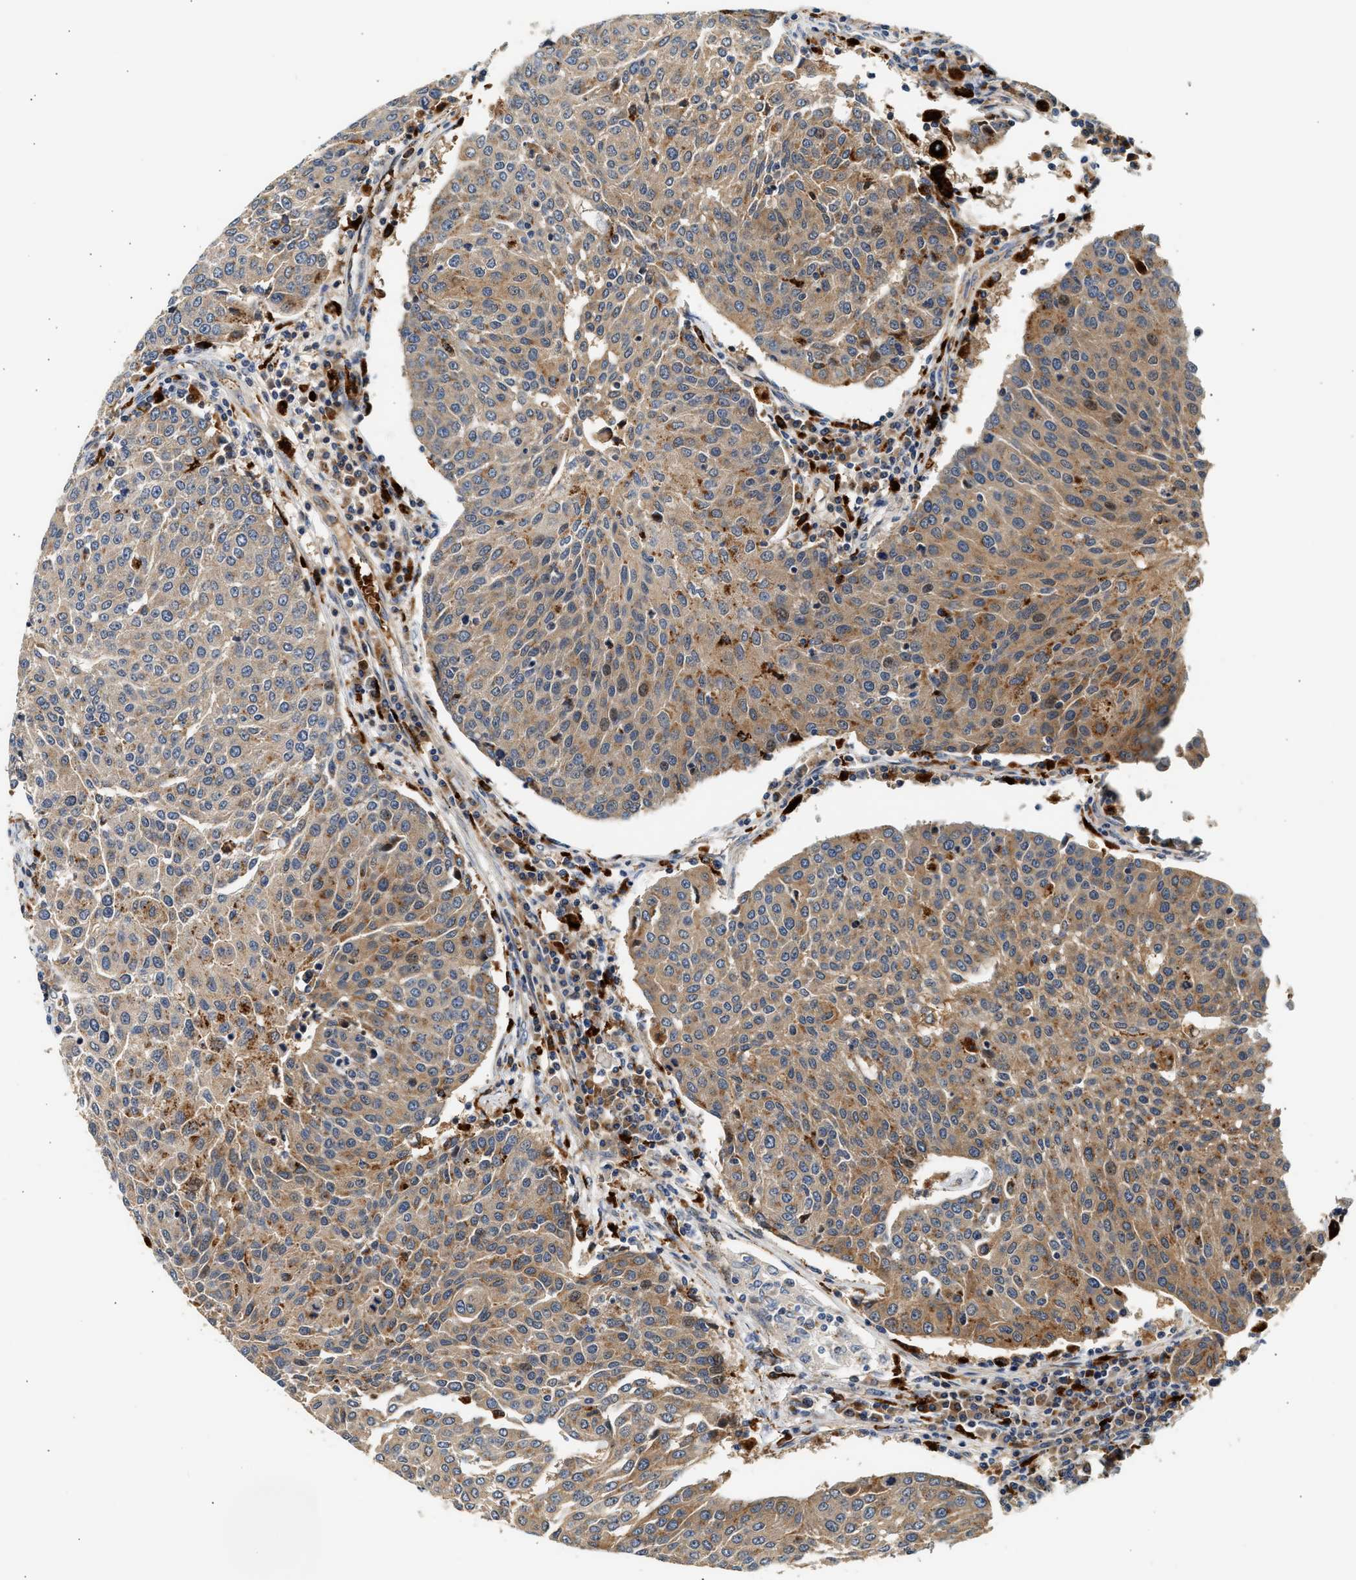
{"staining": {"intensity": "moderate", "quantity": ">75%", "location": "cytoplasmic/membranous"}, "tissue": "urothelial cancer", "cell_type": "Tumor cells", "image_type": "cancer", "snomed": [{"axis": "morphology", "description": "Urothelial carcinoma, High grade"}, {"axis": "topography", "description": "Urinary bladder"}], "caption": "Immunohistochemistry (IHC) of urothelial cancer demonstrates medium levels of moderate cytoplasmic/membranous expression in about >75% of tumor cells.", "gene": "PLD3", "patient": {"sex": "female", "age": 85}}